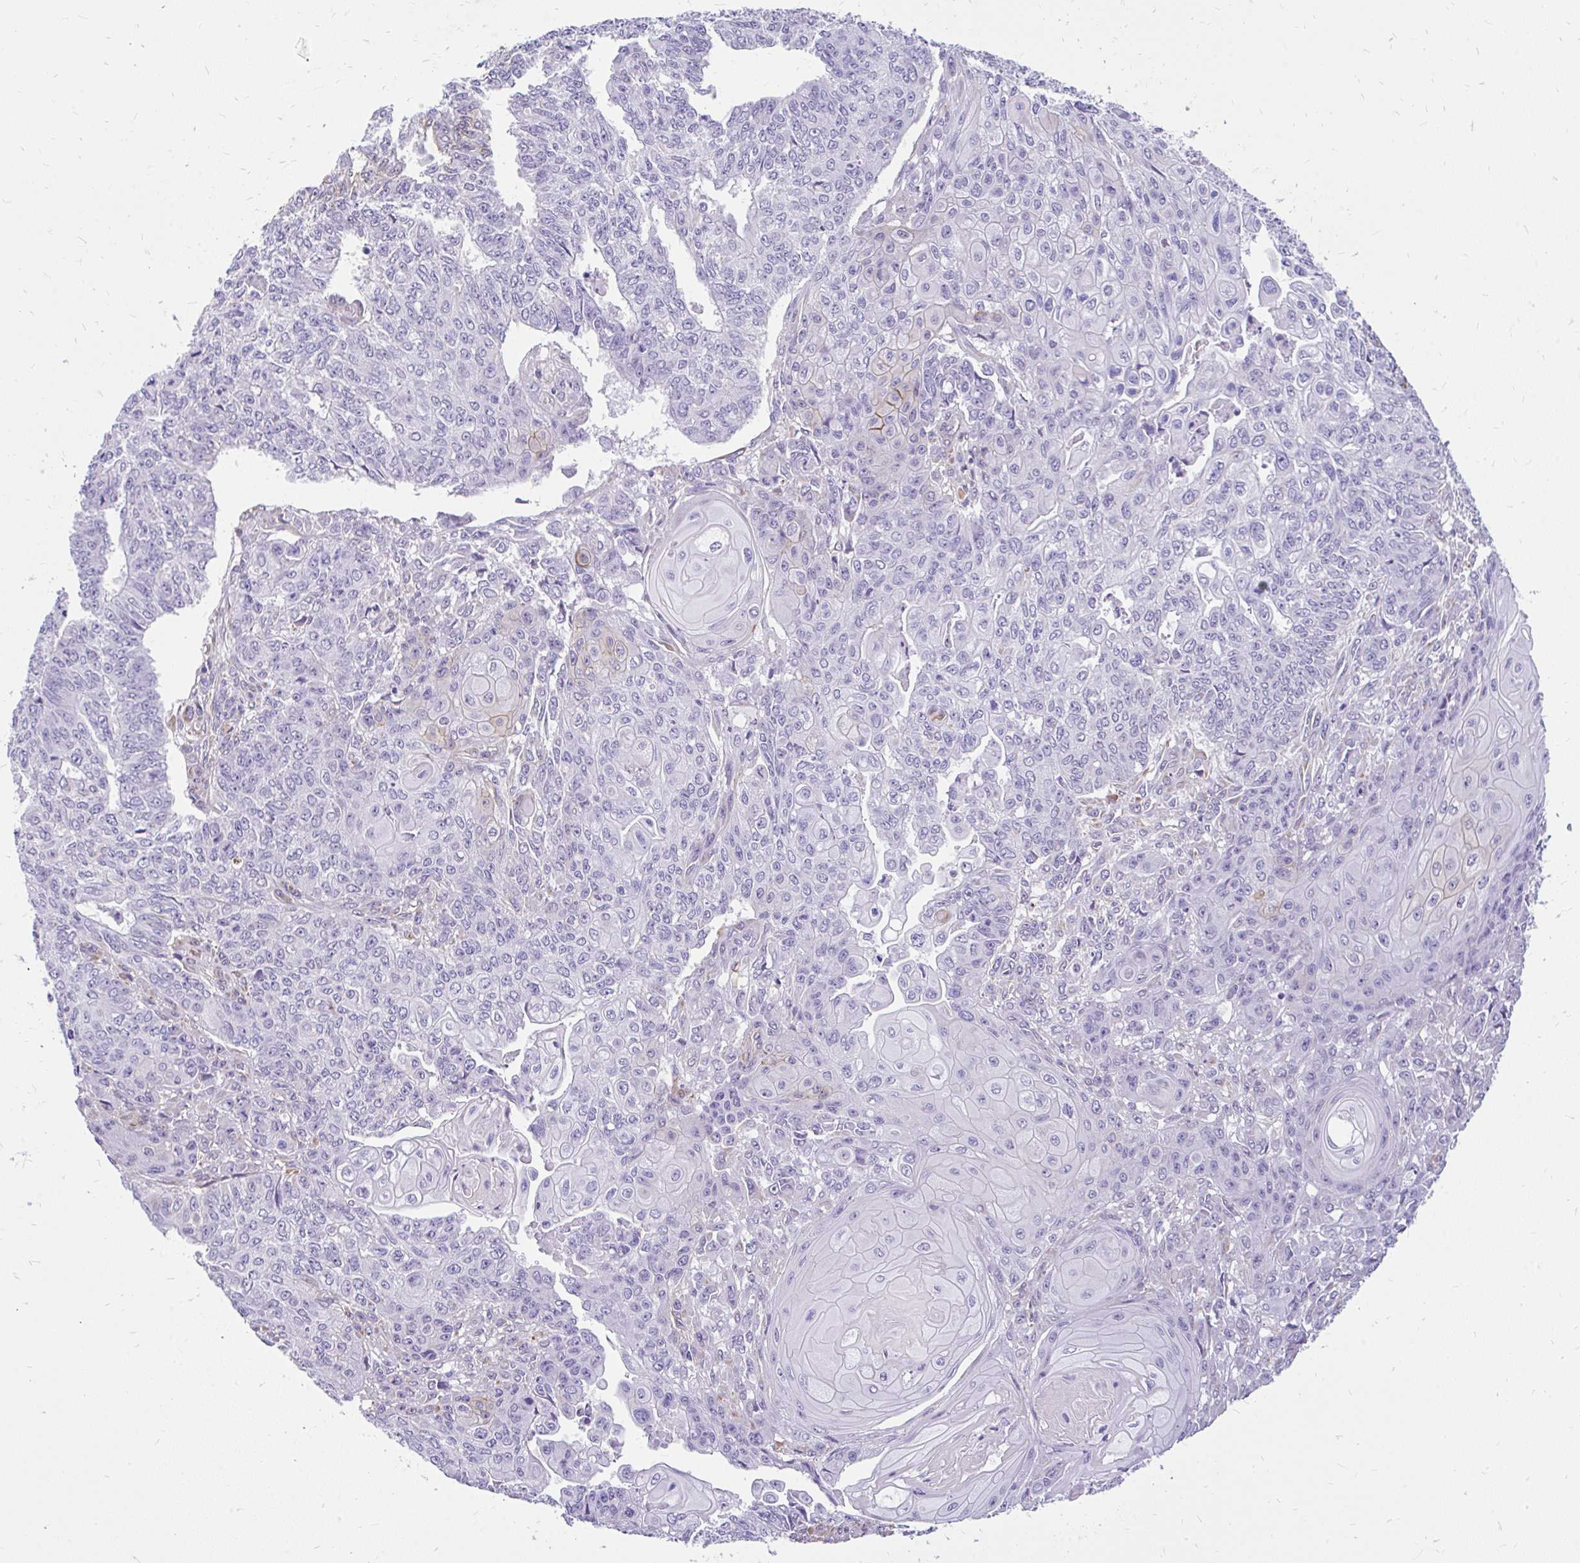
{"staining": {"intensity": "negative", "quantity": "none", "location": "none"}, "tissue": "endometrial cancer", "cell_type": "Tumor cells", "image_type": "cancer", "snomed": [{"axis": "morphology", "description": "Adenocarcinoma, NOS"}, {"axis": "topography", "description": "Endometrium"}], "caption": "Human endometrial cancer stained for a protein using IHC demonstrates no expression in tumor cells.", "gene": "FAM83C", "patient": {"sex": "female", "age": 32}}